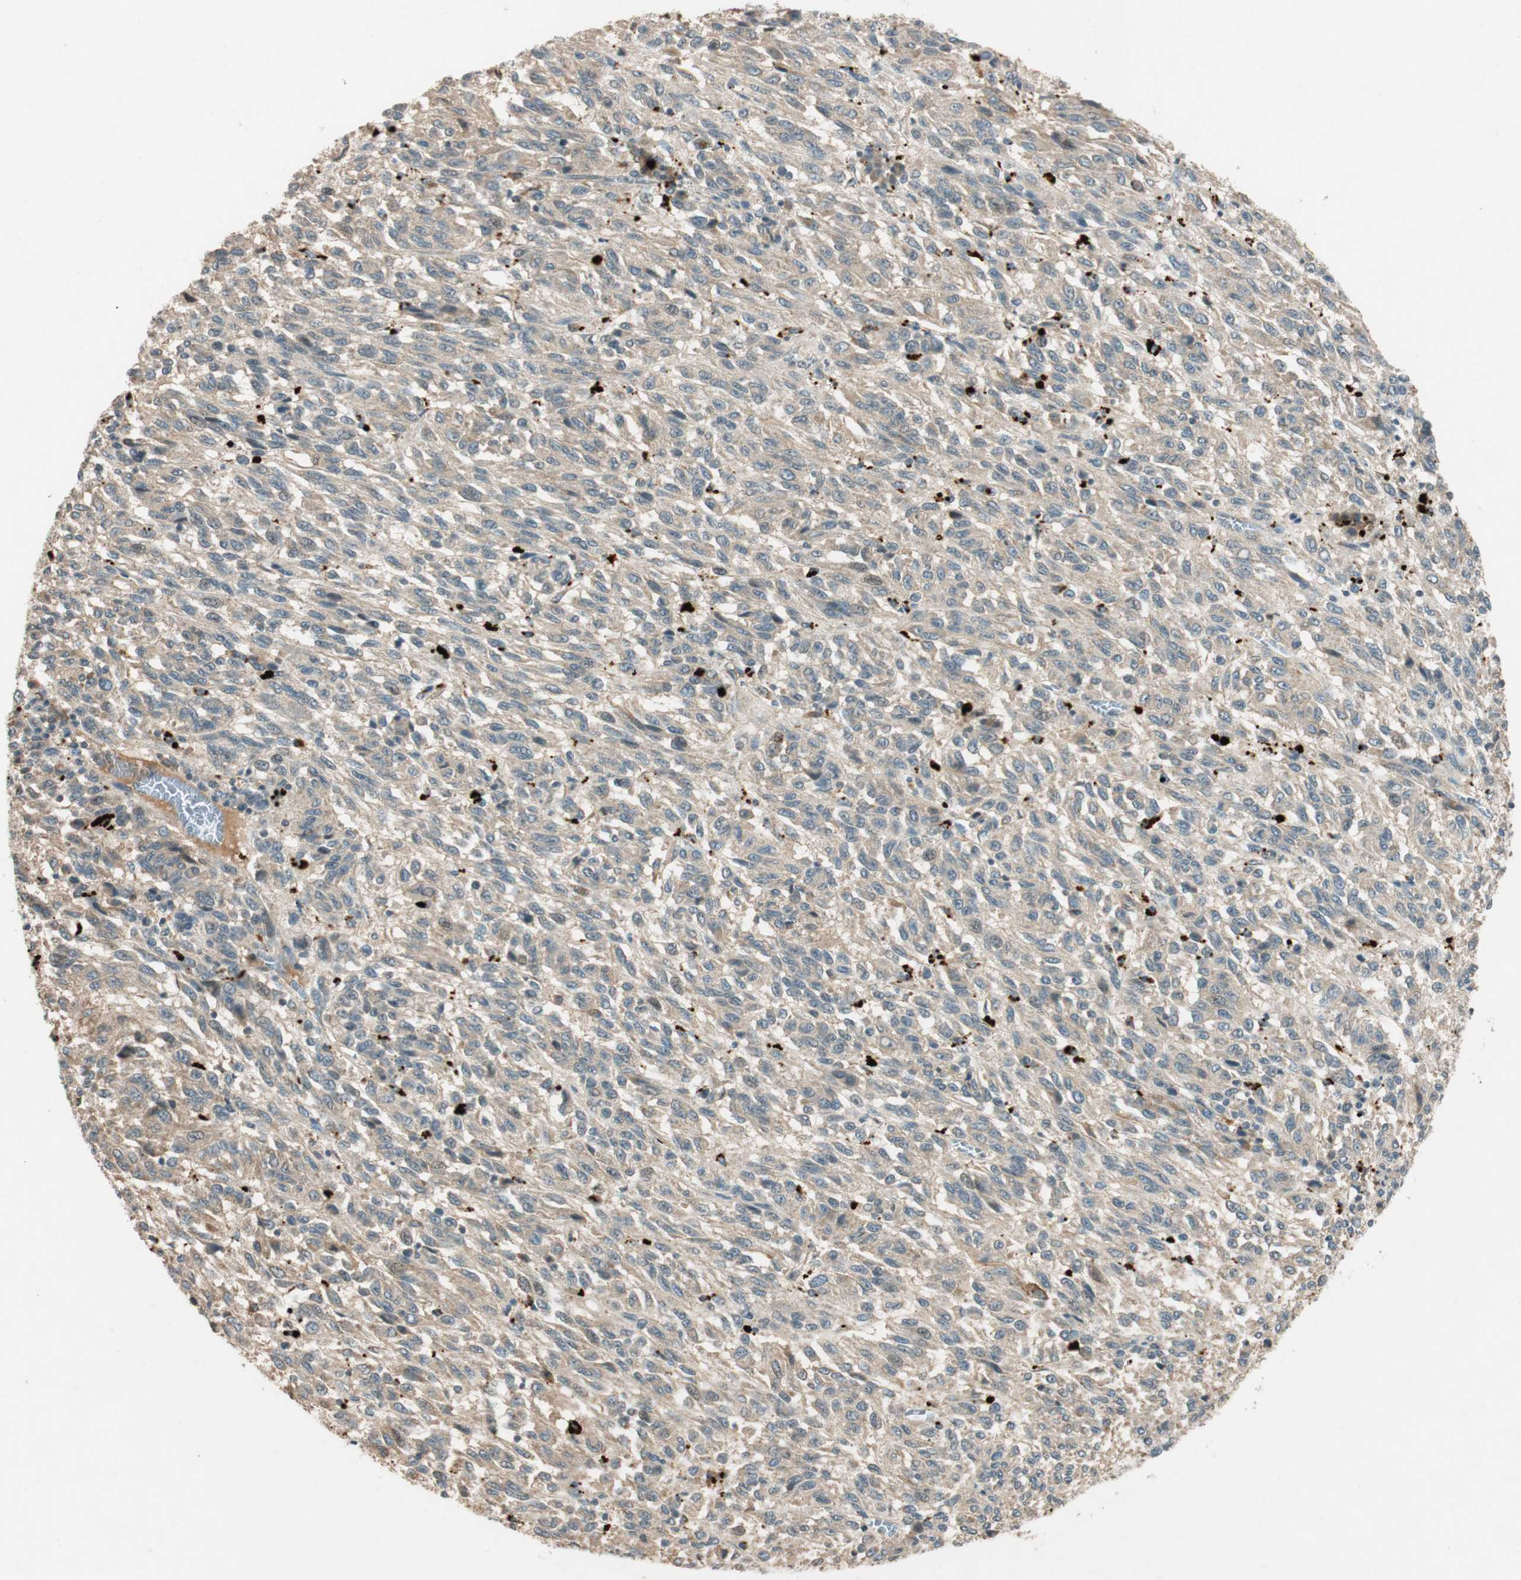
{"staining": {"intensity": "weak", "quantity": ">75%", "location": "cytoplasmic/membranous"}, "tissue": "melanoma", "cell_type": "Tumor cells", "image_type": "cancer", "snomed": [{"axis": "morphology", "description": "Malignant melanoma, Metastatic site"}, {"axis": "topography", "description": "Lung"}], "caption": "Immunohistochemistry micrograph of human malignant melanoma (metastatic site) stained for a protein (brown), which exhibits low levels of weak cytoplasmic/membranous positivity in about >75% of tumor cells.", "gene": "GLB1", "patient": {"sex": "male", "age": 64}}